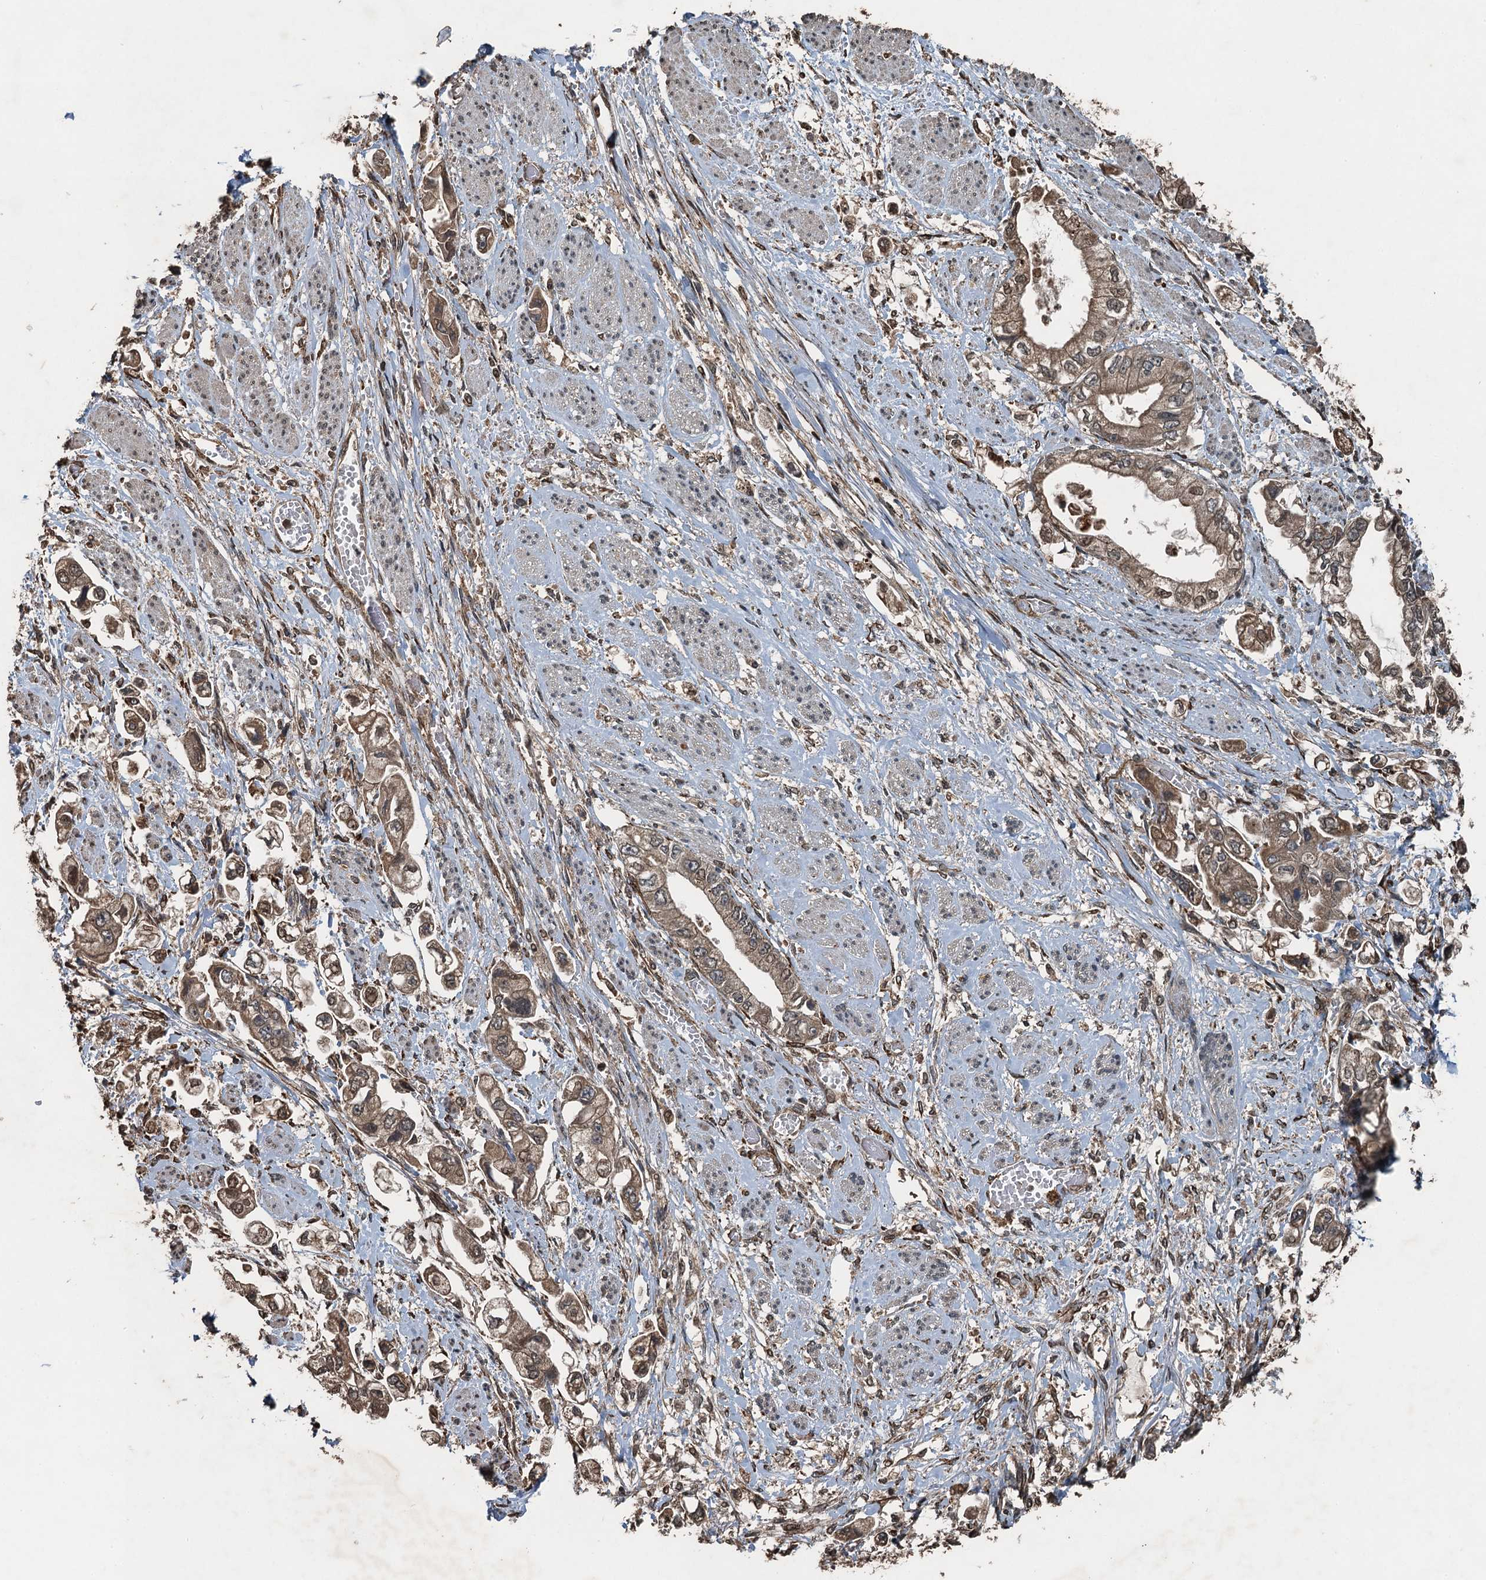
{"staining": {"intensity": "moderate", "quantity": ">75%", "location": "cytoplasmic/membranous"}, "tissue": "stomach cancer", "cell_type": "Tumor cells", "image_type": "cancer", "snomed": [{"axis": "morphology", "description": "Adenocarcinoma, NOS"}, {"axis": "topography", "description": "Stomach"}], "caption": "Immunohistochemistry (DAB) staining of human stomach cancer (adenocarcinoma) exhibits moderate cytoplasmic/membranous protein expression in about >75% of tumor cells. (Brightfield microscopy of DAB IHC at high magnification).", "gene": "TCTN1", "patient": {"sex": "male", "age": 62}}